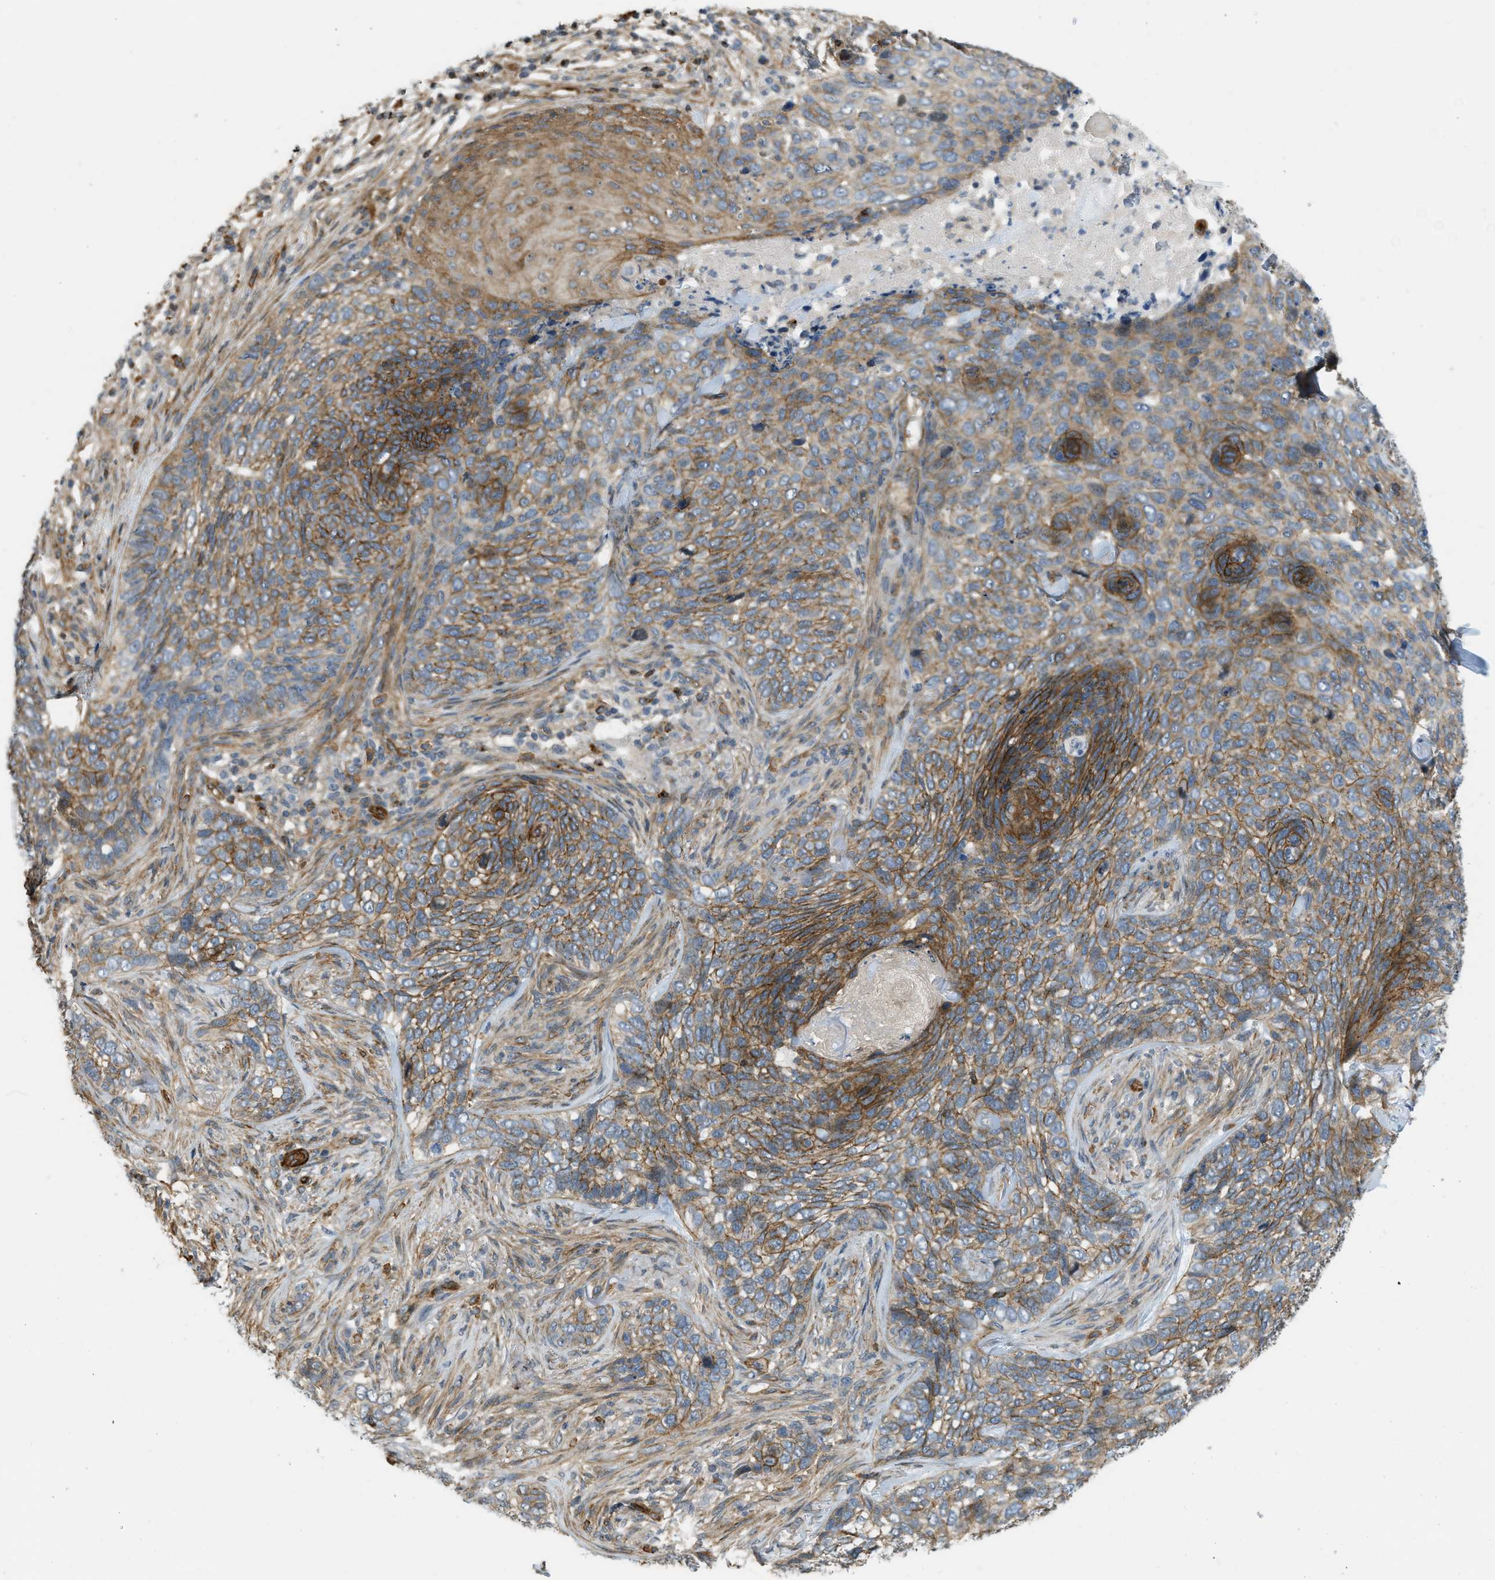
{"staining": {"intensity": "moderate", "quantity": ">75%", "location": "cytoplasmic/membranous"}, "tissue": "skin cancer", "cell_type": "Tumor cells", "image_type": "cancer", "snomed": [{"axis": "morphology", "description": "Basal cell carcinoma"}, {"axis": "topography", "description": "Skin"}], "caption": "A high-resolution histopathology image shows IHC staining of basal cell carcinoma (skin), which reveals moderate cytoplasmic/membranous positivity in about >75% of tumor cells.", "gene": "KIAA1671", "patient": {"sex": "female", "age": 64}}